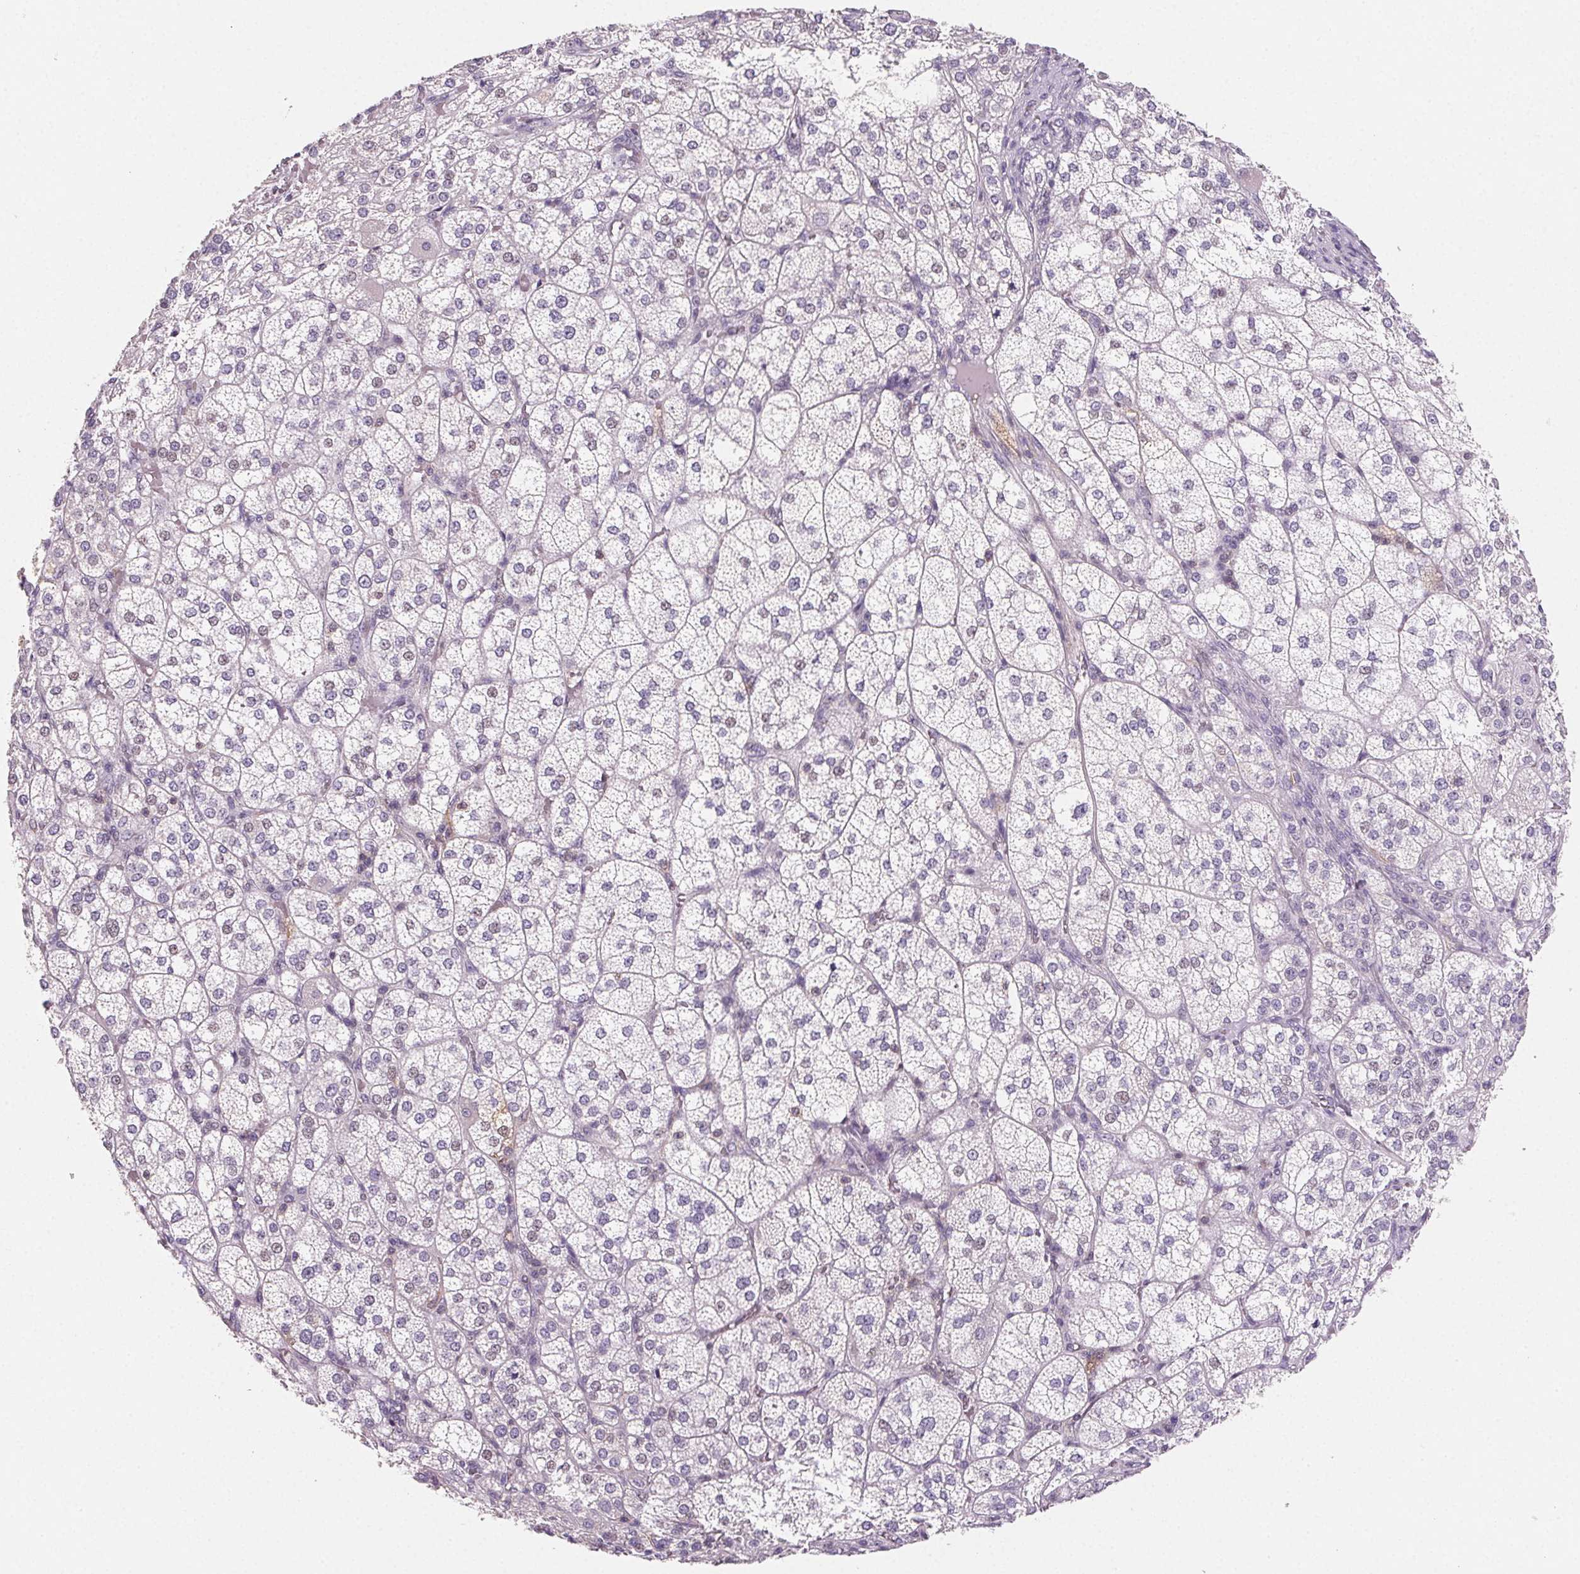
{"staining": {"intensity": "negative", "quantity": "none", "location": "none"}, "tissue": "adrenal gland", "cell_type": "Glandular cells", "image_type": "normal", "snomed": [{"axis": "morphology", "description": "Normal tissue, NOS"}, {"axis": "topography", "description": "Adrenal gland"}], "caption": "Image shows no significant protein positivity in glandular cells of unremarkable adrenal gland.", "gene": "GBP1", "patient": {"sex": "female", "age": 60}}